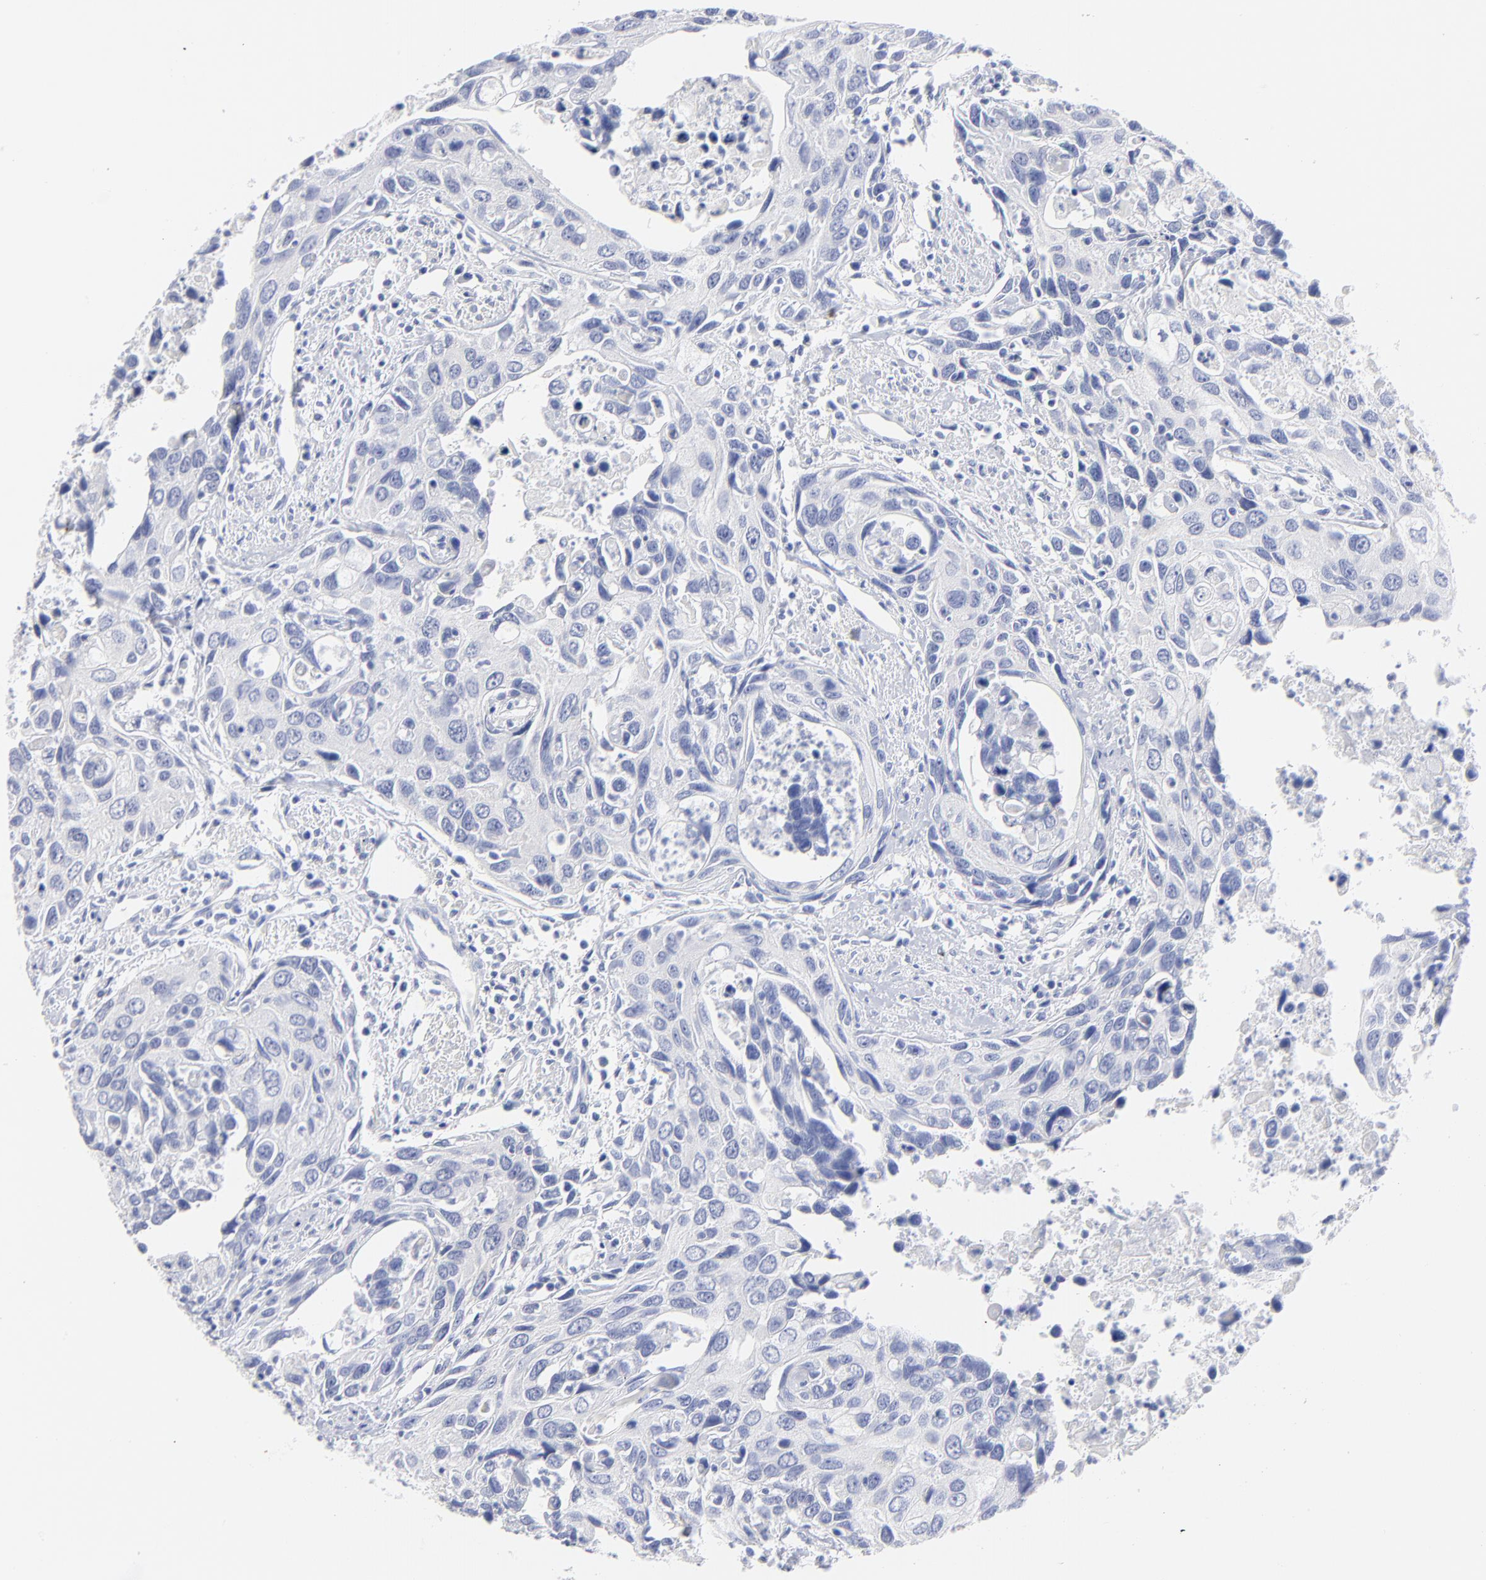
{"staining": {"intensity": "negative", "quantity": "none", "location": "none"}, "tissue": "urothelial cancer", "cell_type": "Tumor cells", "image_type": "cancer", "snomed": [{"axis": "morphology", "description": "Urothelial carcinoma, High grade"}, {"axis": "topography", "description": "Urinary bladder"}], "caption": "Immunohistochemistry (IHC) photomicrograph of neoplastic tissue: urothelial carcinoma (high-grade) stained with DAB exhibits no significant protein staining in tumor cells.", "gene": "ACY1", "patient": {"sex": "male", "age": 71}}